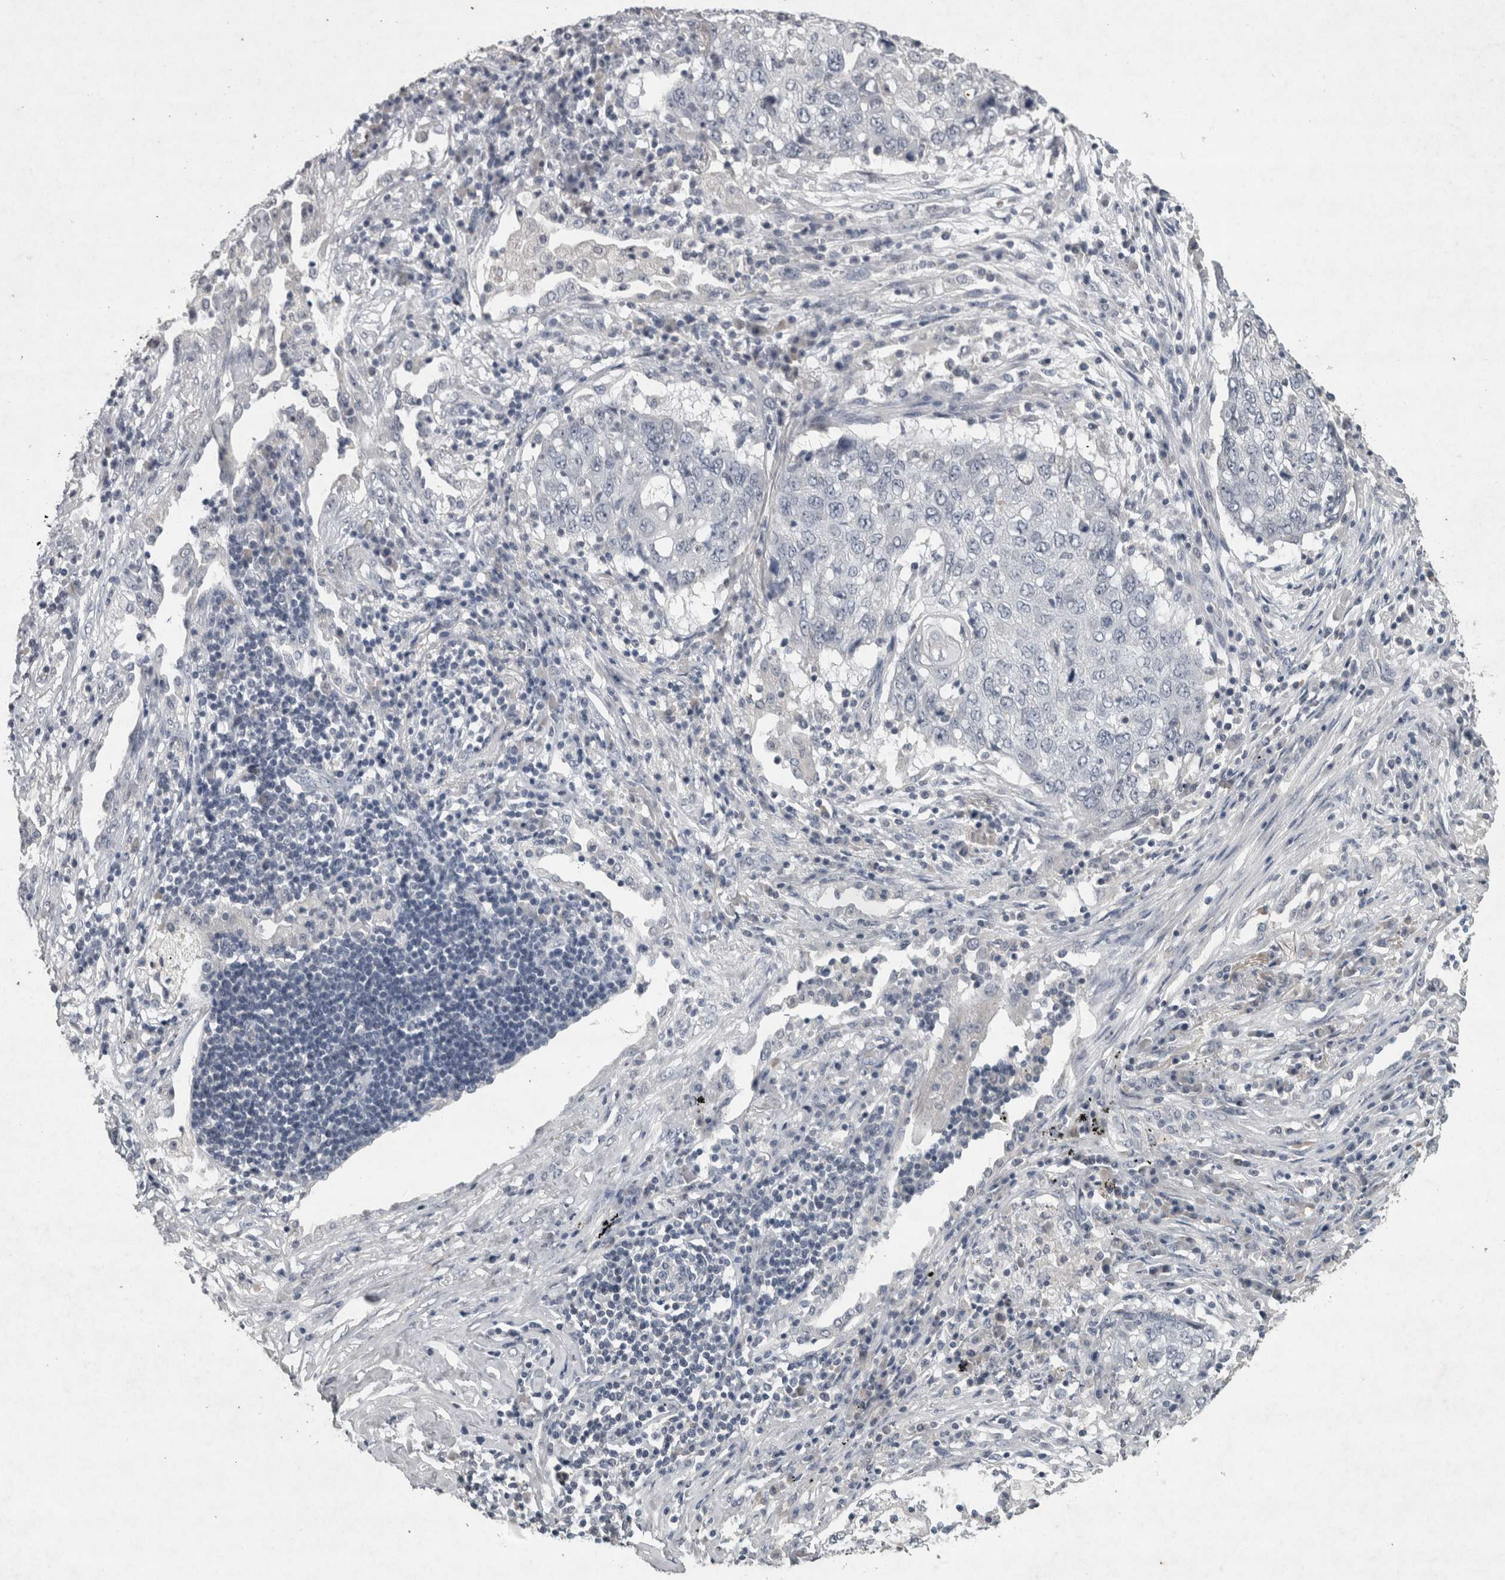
{"staining": {"intensity": "negative", "quantity": "none", "location": "none"}, "tissue": "lung cancer", "cell_type": "Tumor cells", "image_type": "cancer", "snomed": [{"axis": "morphology", "description": "Squamous cell carcinoma, NOS"}, {"axis": "topography", "description": "Lung"}], "caption": "This is an immunohistochemistry histopathology image of human lung cancer. There is no staining in tumor cells.", "gene": "WNT7A", "patient": {"sex": "female", "age": 63}}